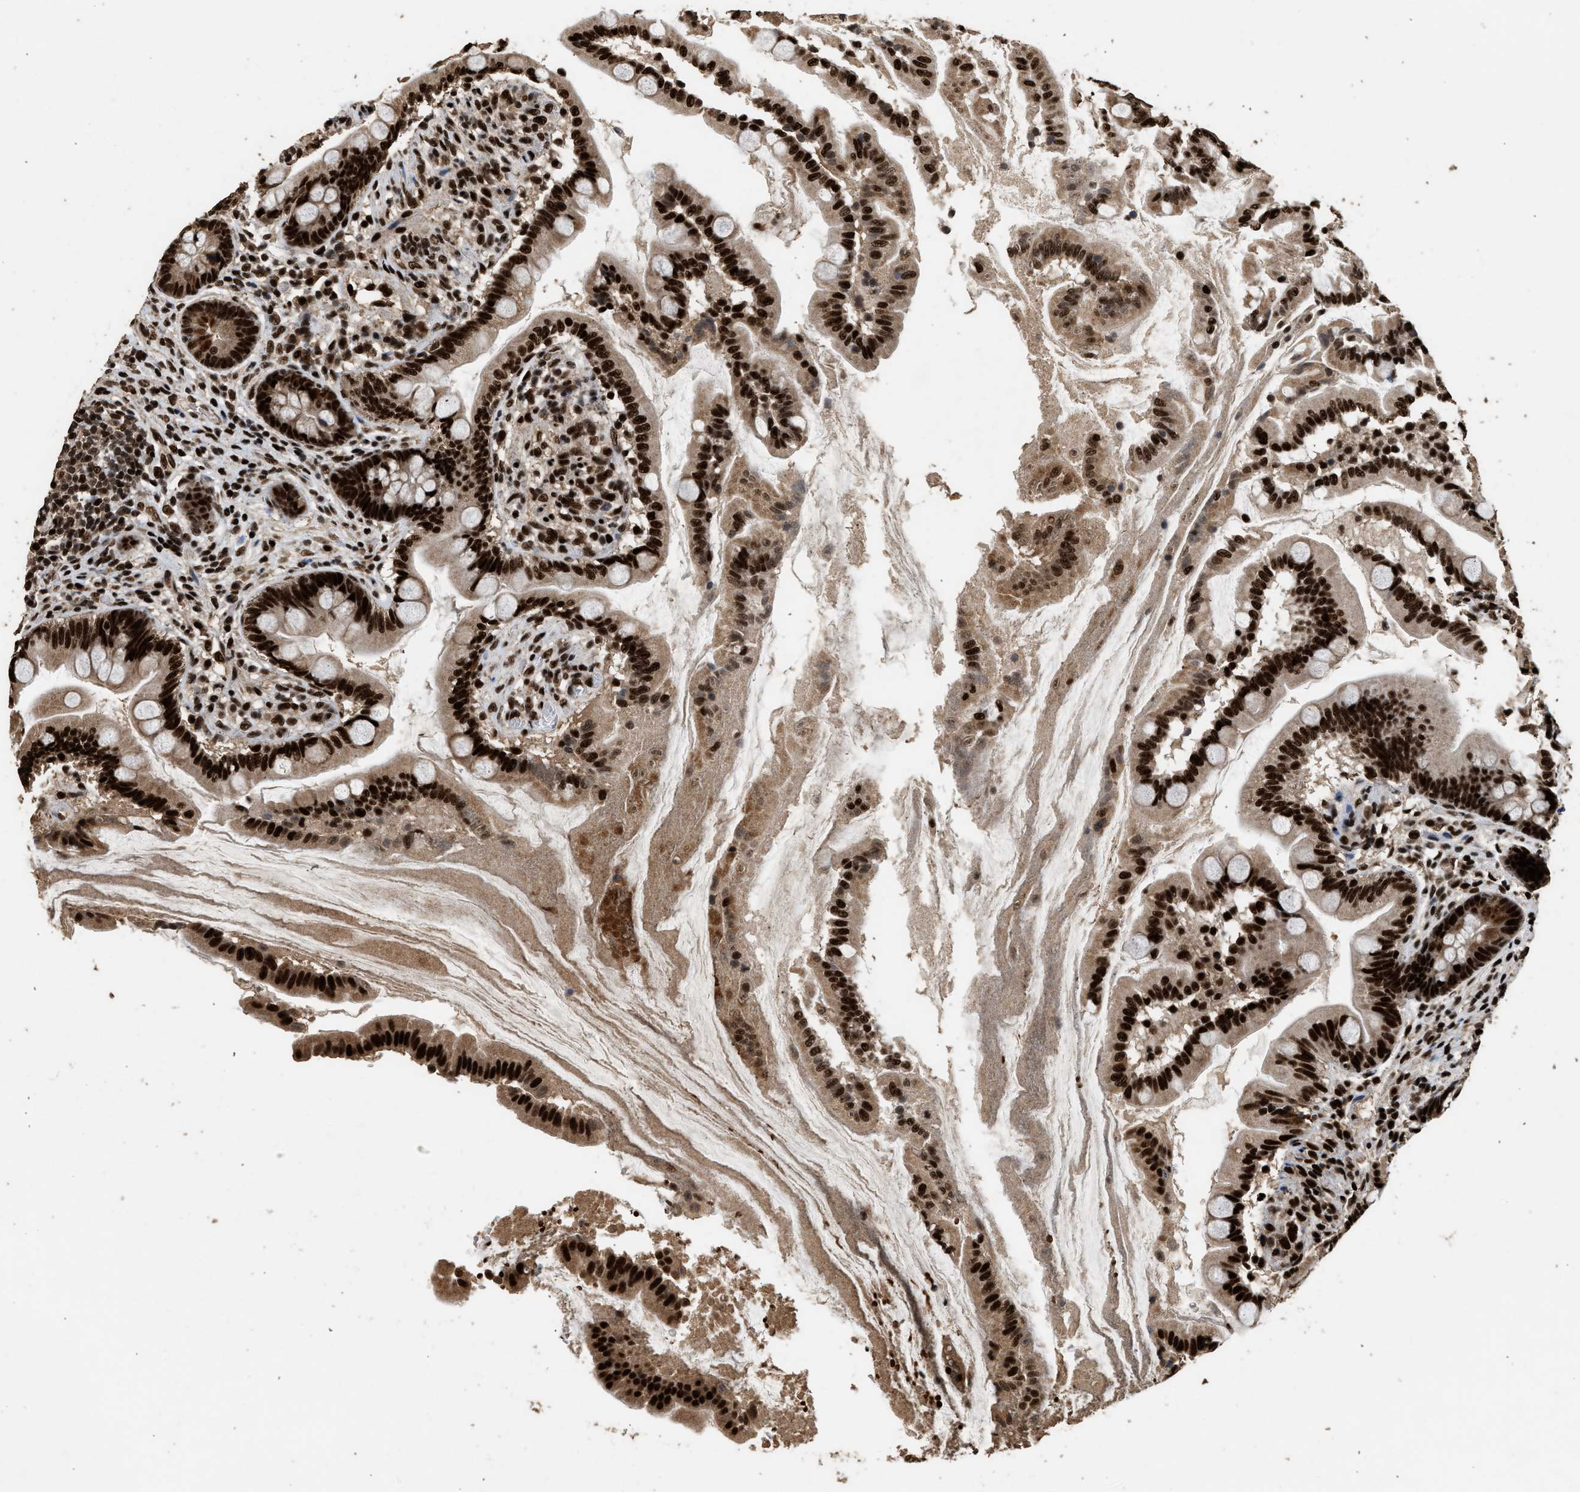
{"staining": {"intensity": "strong", "quantity": ">75%", "location": "cytoplasmic/membranous,nuclear"}, "tissue": "small intestine", "cell_type": "Glandular cells", "image_type": "normal", "snomed": [{"axis": "morphology", "description": "Normal tissue, NOS"}, {"axis": "topography", "description": "Small intestine"}], "caption": "A high-resolution photomicrograph shows immunohistochemistry (IHC) staining of normal small intestine, which shows strong cytoplasmic/membranous,nuclear expression in approximately >75% of glandular cells. Using DAB (brown) and hematoxylin (blue) stains, captured at high magnification using brightfield microscopy.", "gene": "PPP4R3B", "patient": {"sex": "female", "age": 56}}